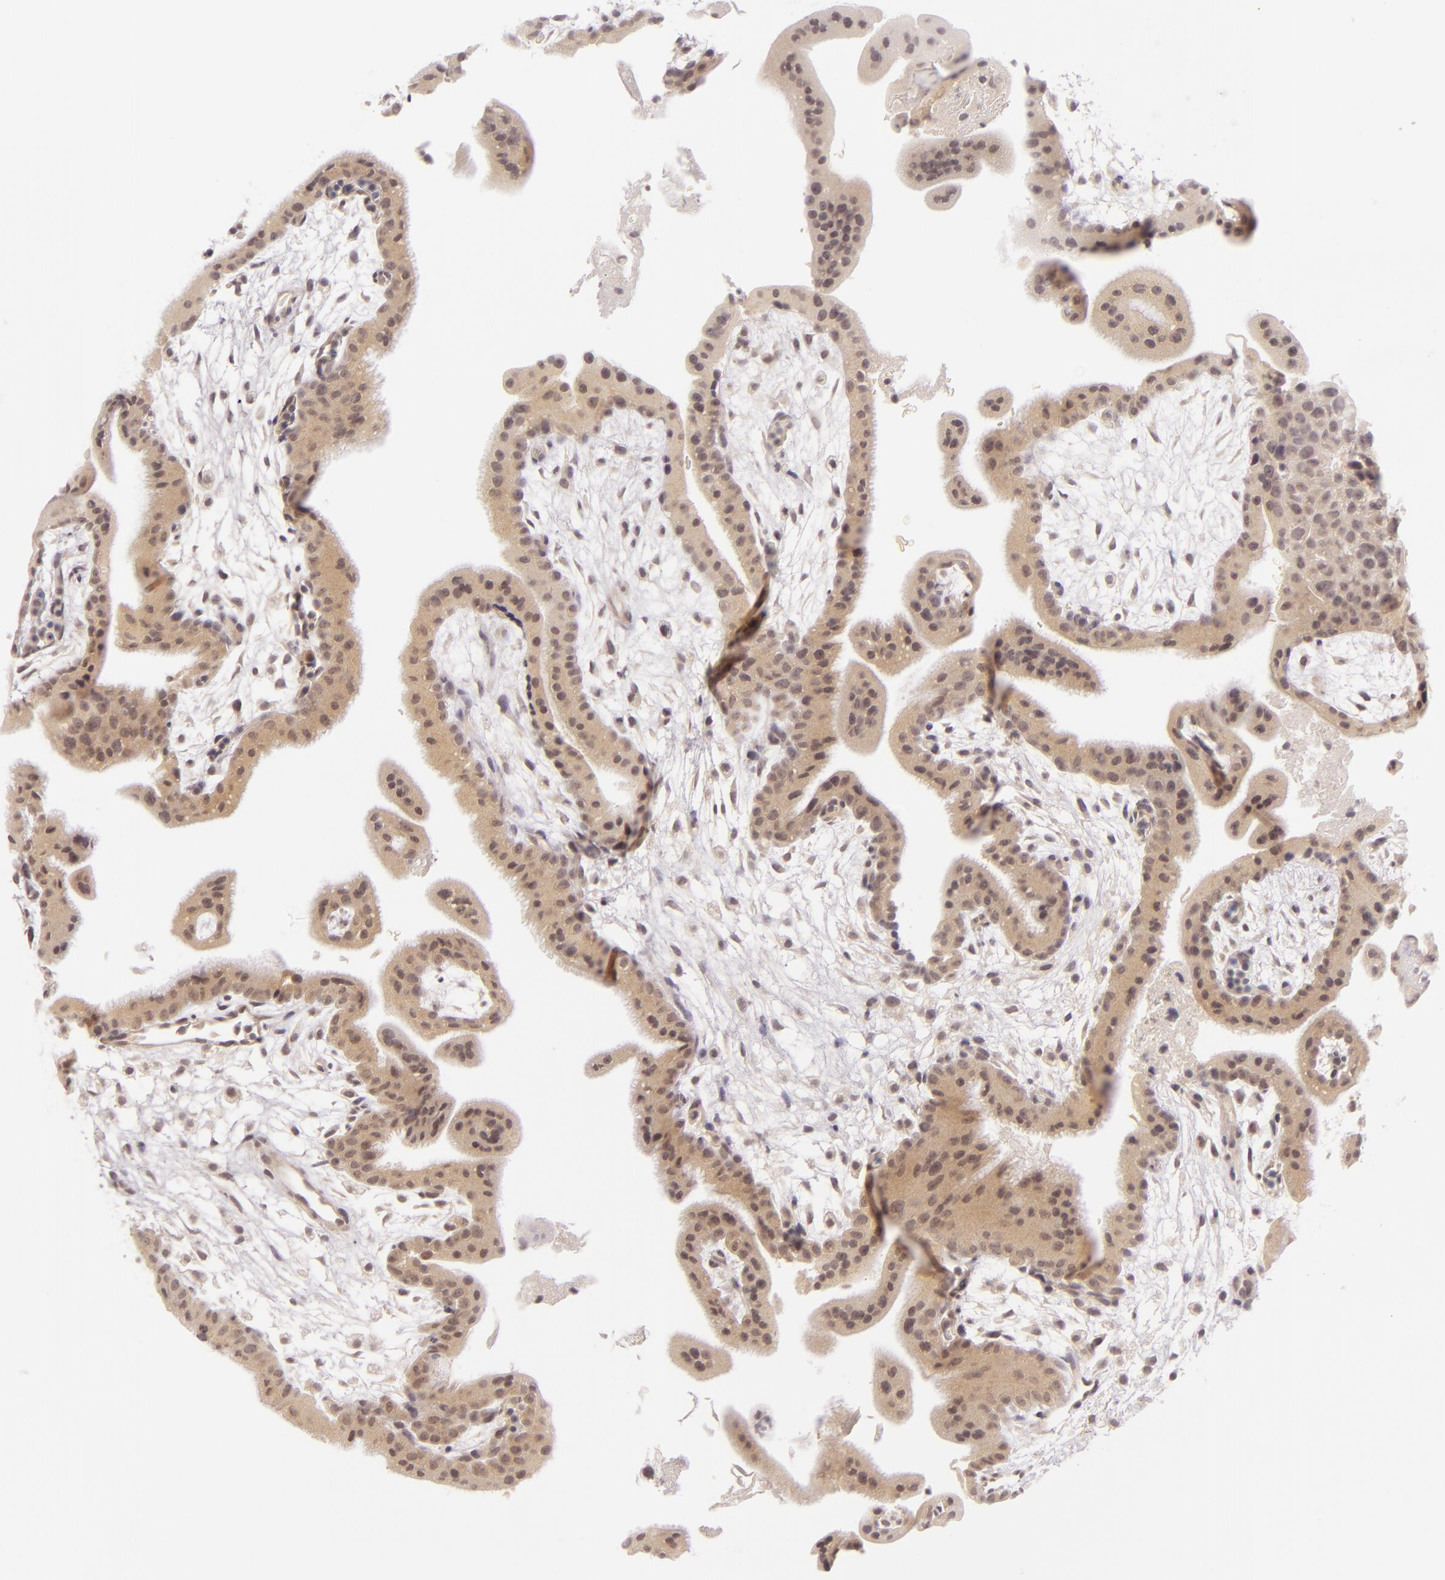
{"staining": {"intensity": "weak", "quantity": ">75%", "location": "cytoplasmic/membranous"}, "tissue": "placenta", "cell_type": "Decidual cells", "image_type": "normal", "snomed": [{"axis": "morphology", "description": "Normal tissue, NOS"}, {"axis": "topography", "description": "Placenta"}], "caption": "Protein expression analysis of benign placenta reveals weak cytoplasmic/membranous positivity in about >75% of decidual cells.", "gene": "CASP8", "patient": {"sex": "female", "age": 35}}